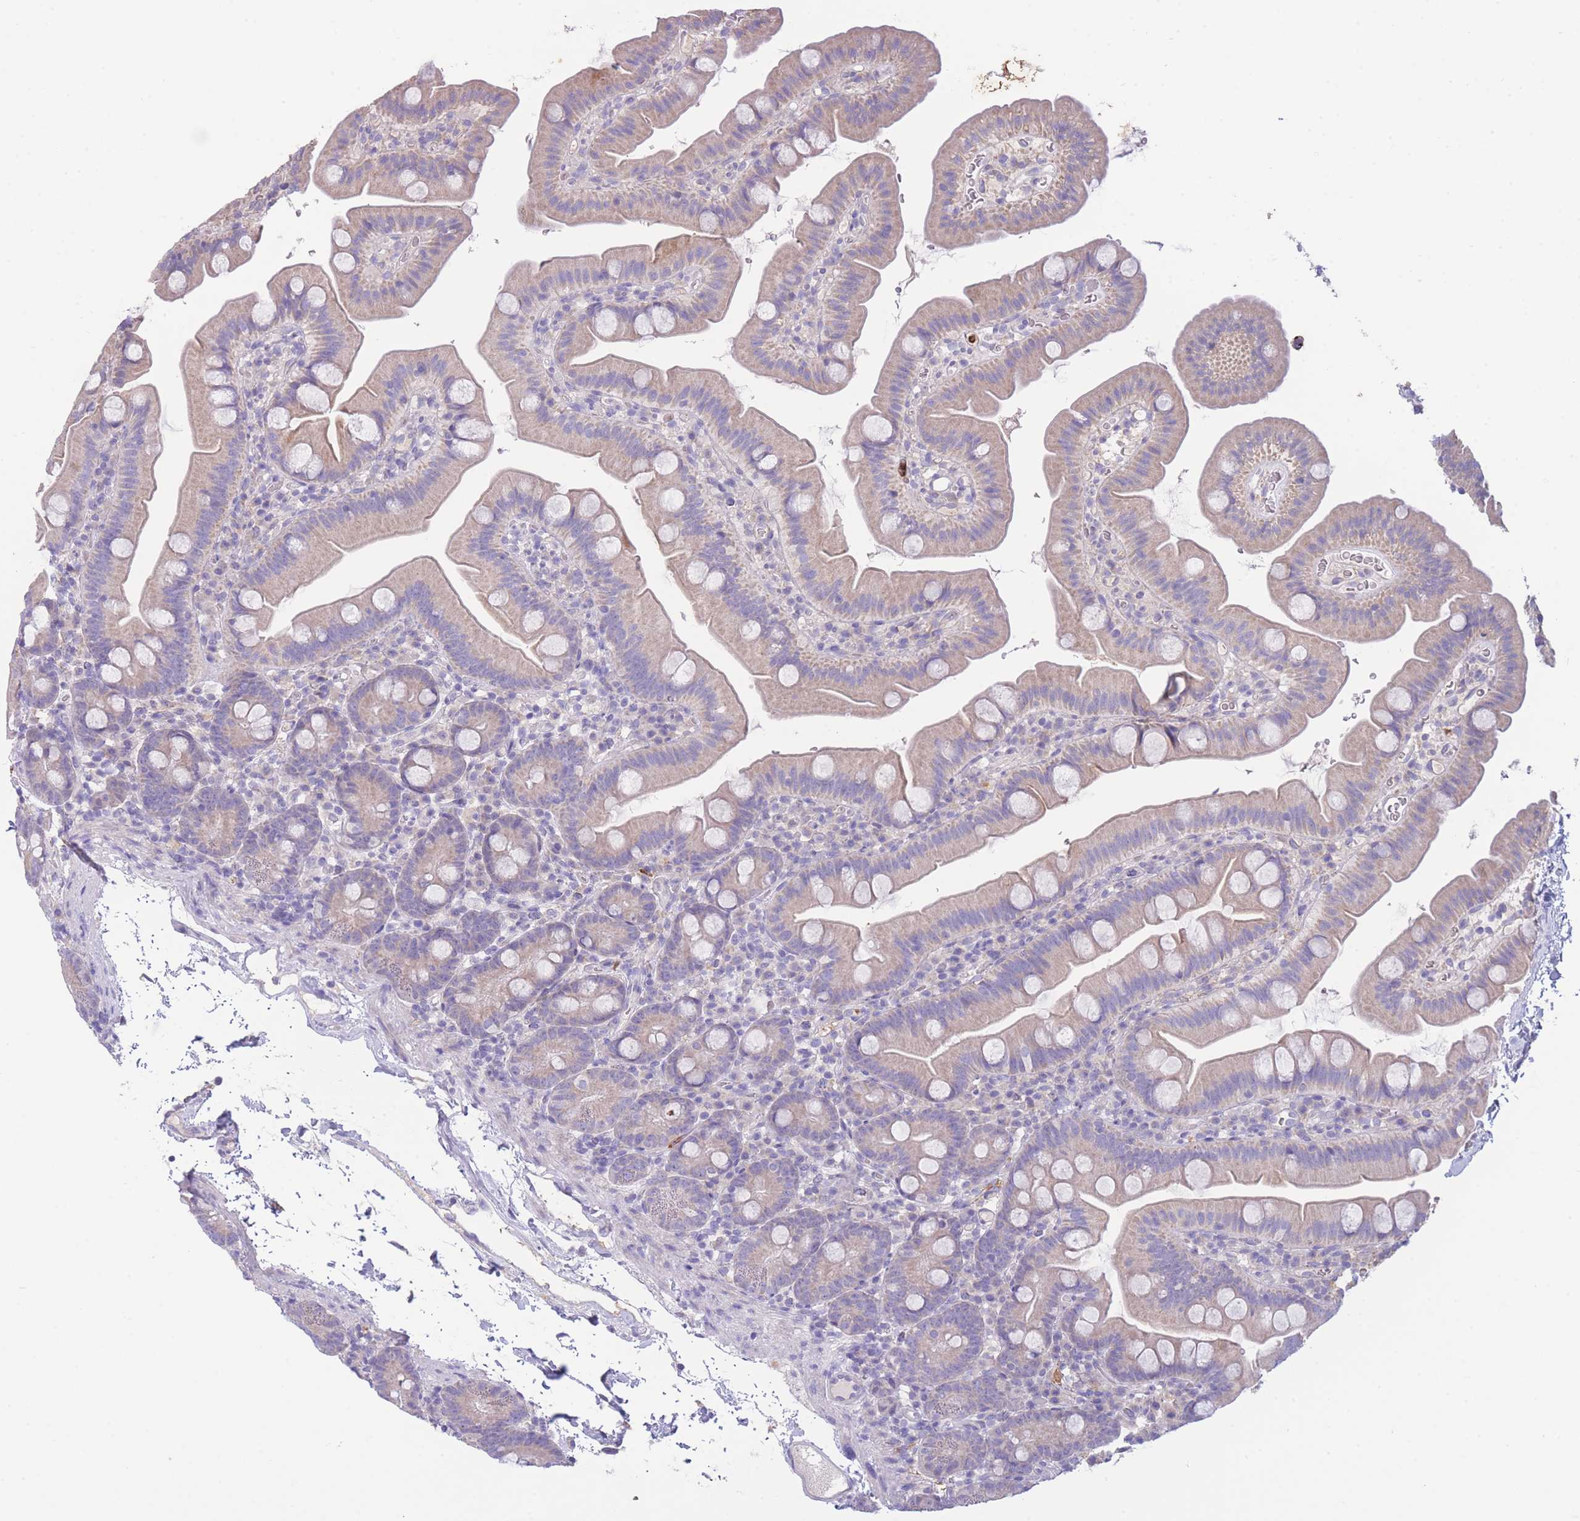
{"staining": {"intensity": "negative", "quantity": "none", "location": "none"}, "tissue": "small intestine", "cell_type": "Glandular cells", "image_type": "normal", "snomed": [{"axis": "morphology", "description": "Normal tissue, NOS"}, {"axis": "topography", "description": "Small intestine"}], "caption": "A photomicrograph of small intestine stained for a protein reveals no brown staining in glandular cells.", "gene": "CENPM", "patient": {"sex": "female", "age": 68}}